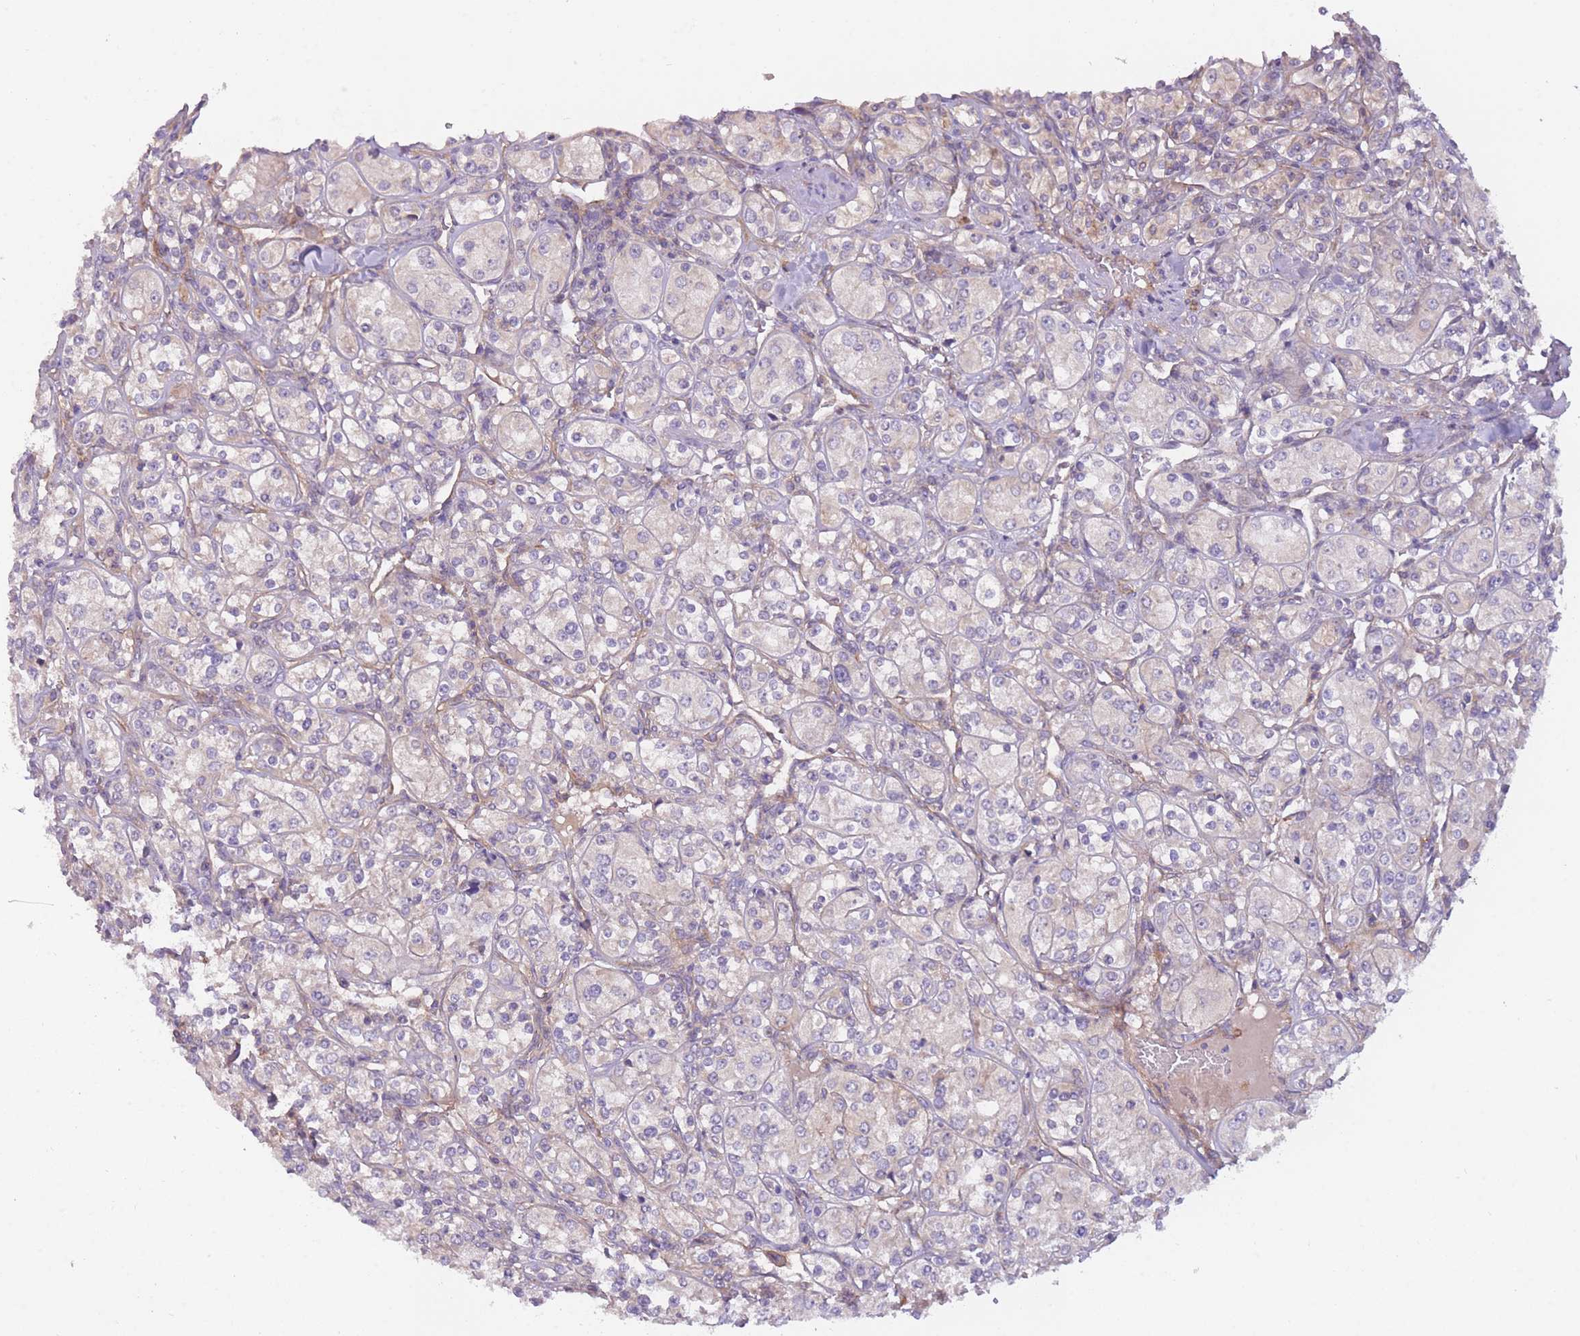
{"staining": {"intensity": "negative", "quantity": "none", "location": "none"}, "tissue": "renal cancer", "cell_type": "Tumor cells", "image_type": "cancer", "snomed": [{"axis": "morphology", "description": "Adenocarcinoma, NOS"}, {"axis": "topography", "description": "Kidney"}], "caption": "Immunohistochemistry (IHC) micrograph of human renal adenocarcinoma stained for a protein (brown), which exhibits no positivity in tumor cells.", "gene": "WDR93", "patient": {"sex": "male", "age": 77}}